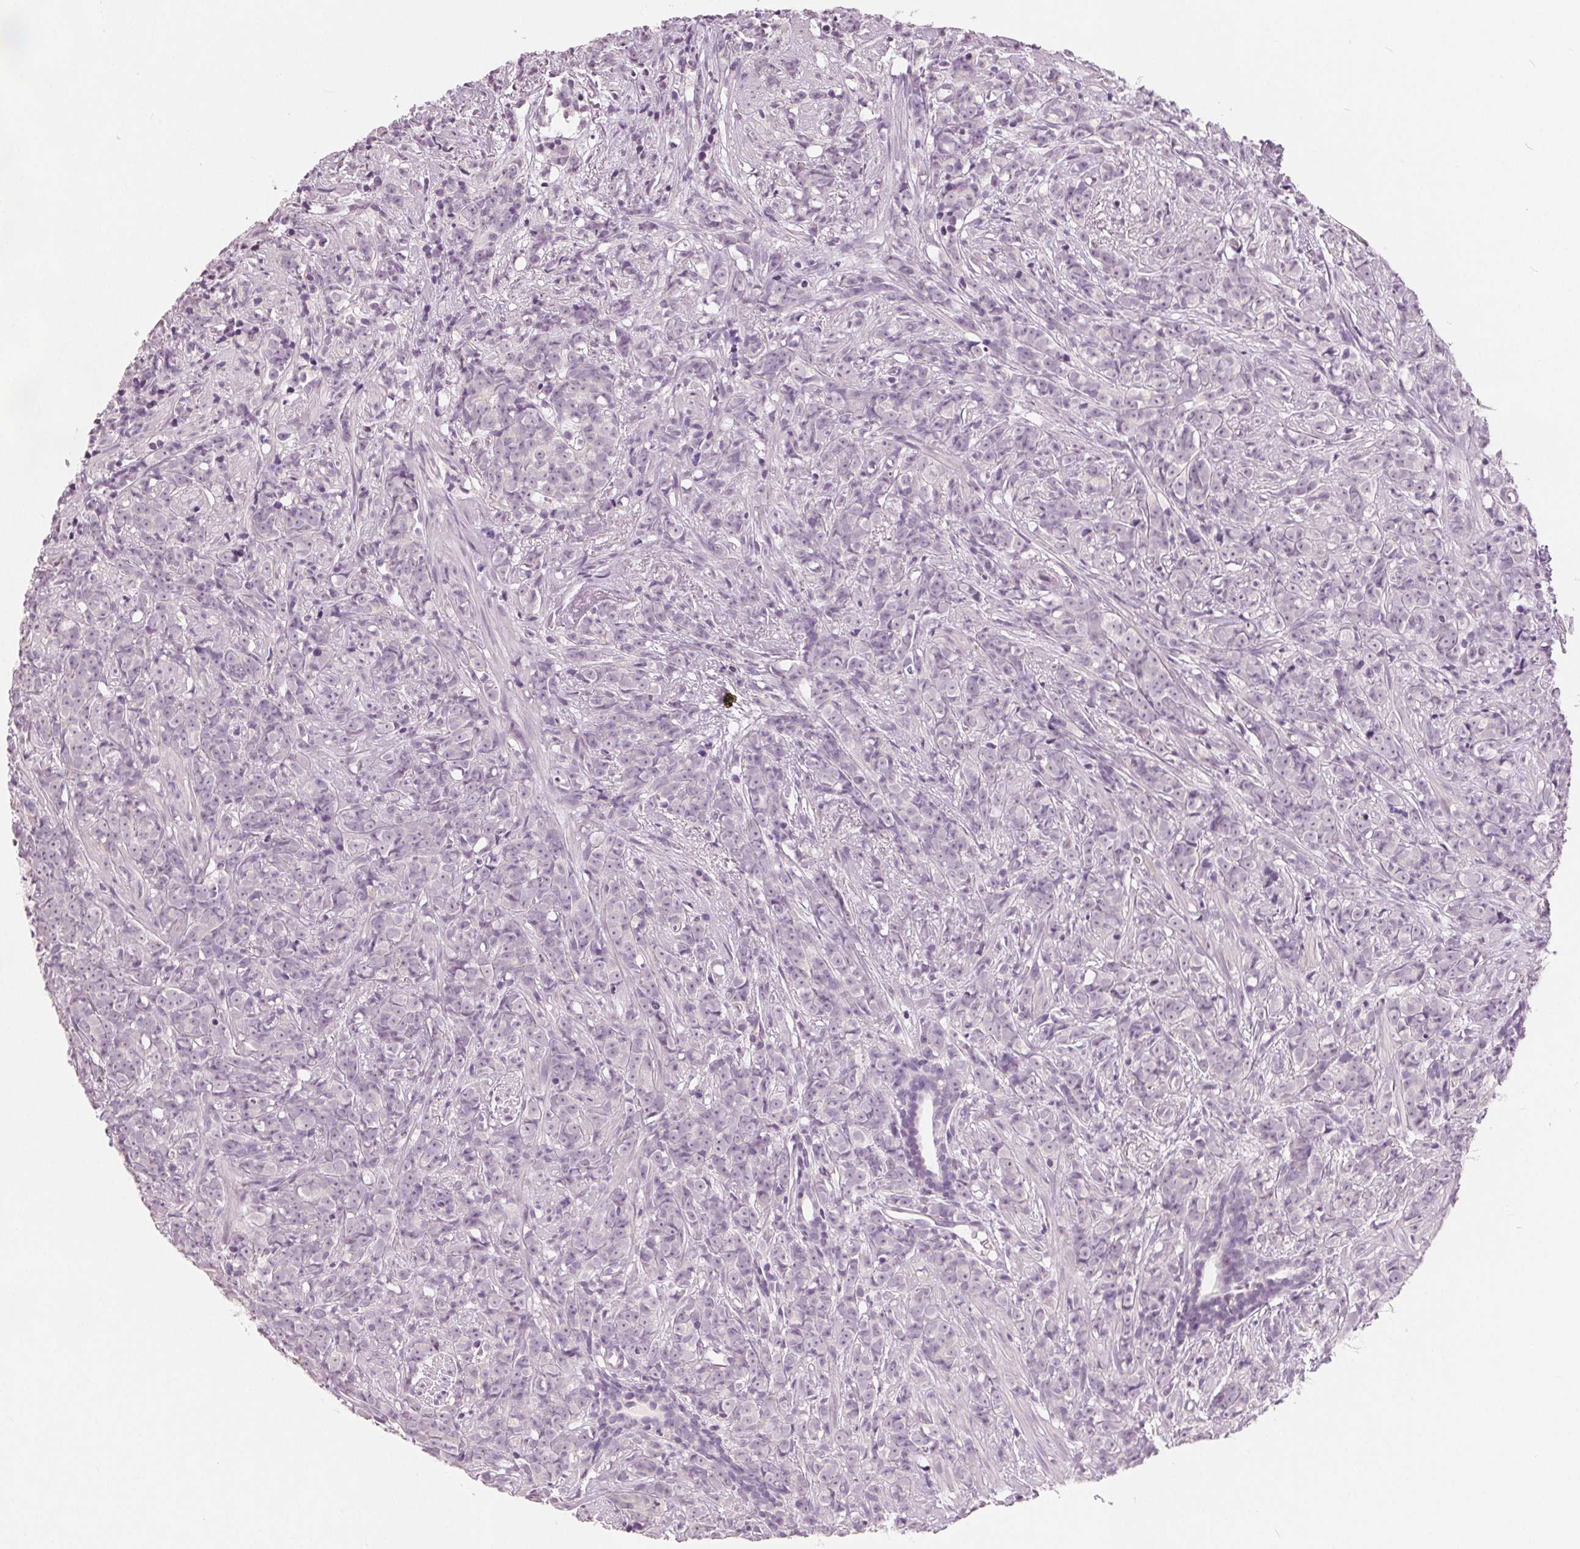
{"staining": {"intensity": "negative", "quantity": "none", "location": "none"}, "tissue": "prostate cancer", "cell_type": "Tumor cells", "image_type": "cancer", "snomed": [{"axis": "morphology", "description": "Adenocarcinoma, High grade"}, {"axis": "topography", "description": "Prostate"}], "caption": "The photomicrograph reveals no significant positivity in tumor cells of prostate cancer (high-grade adenocarcinoma).", "gene": "CA12", "patient": {"sex": "male", "age": 81}}